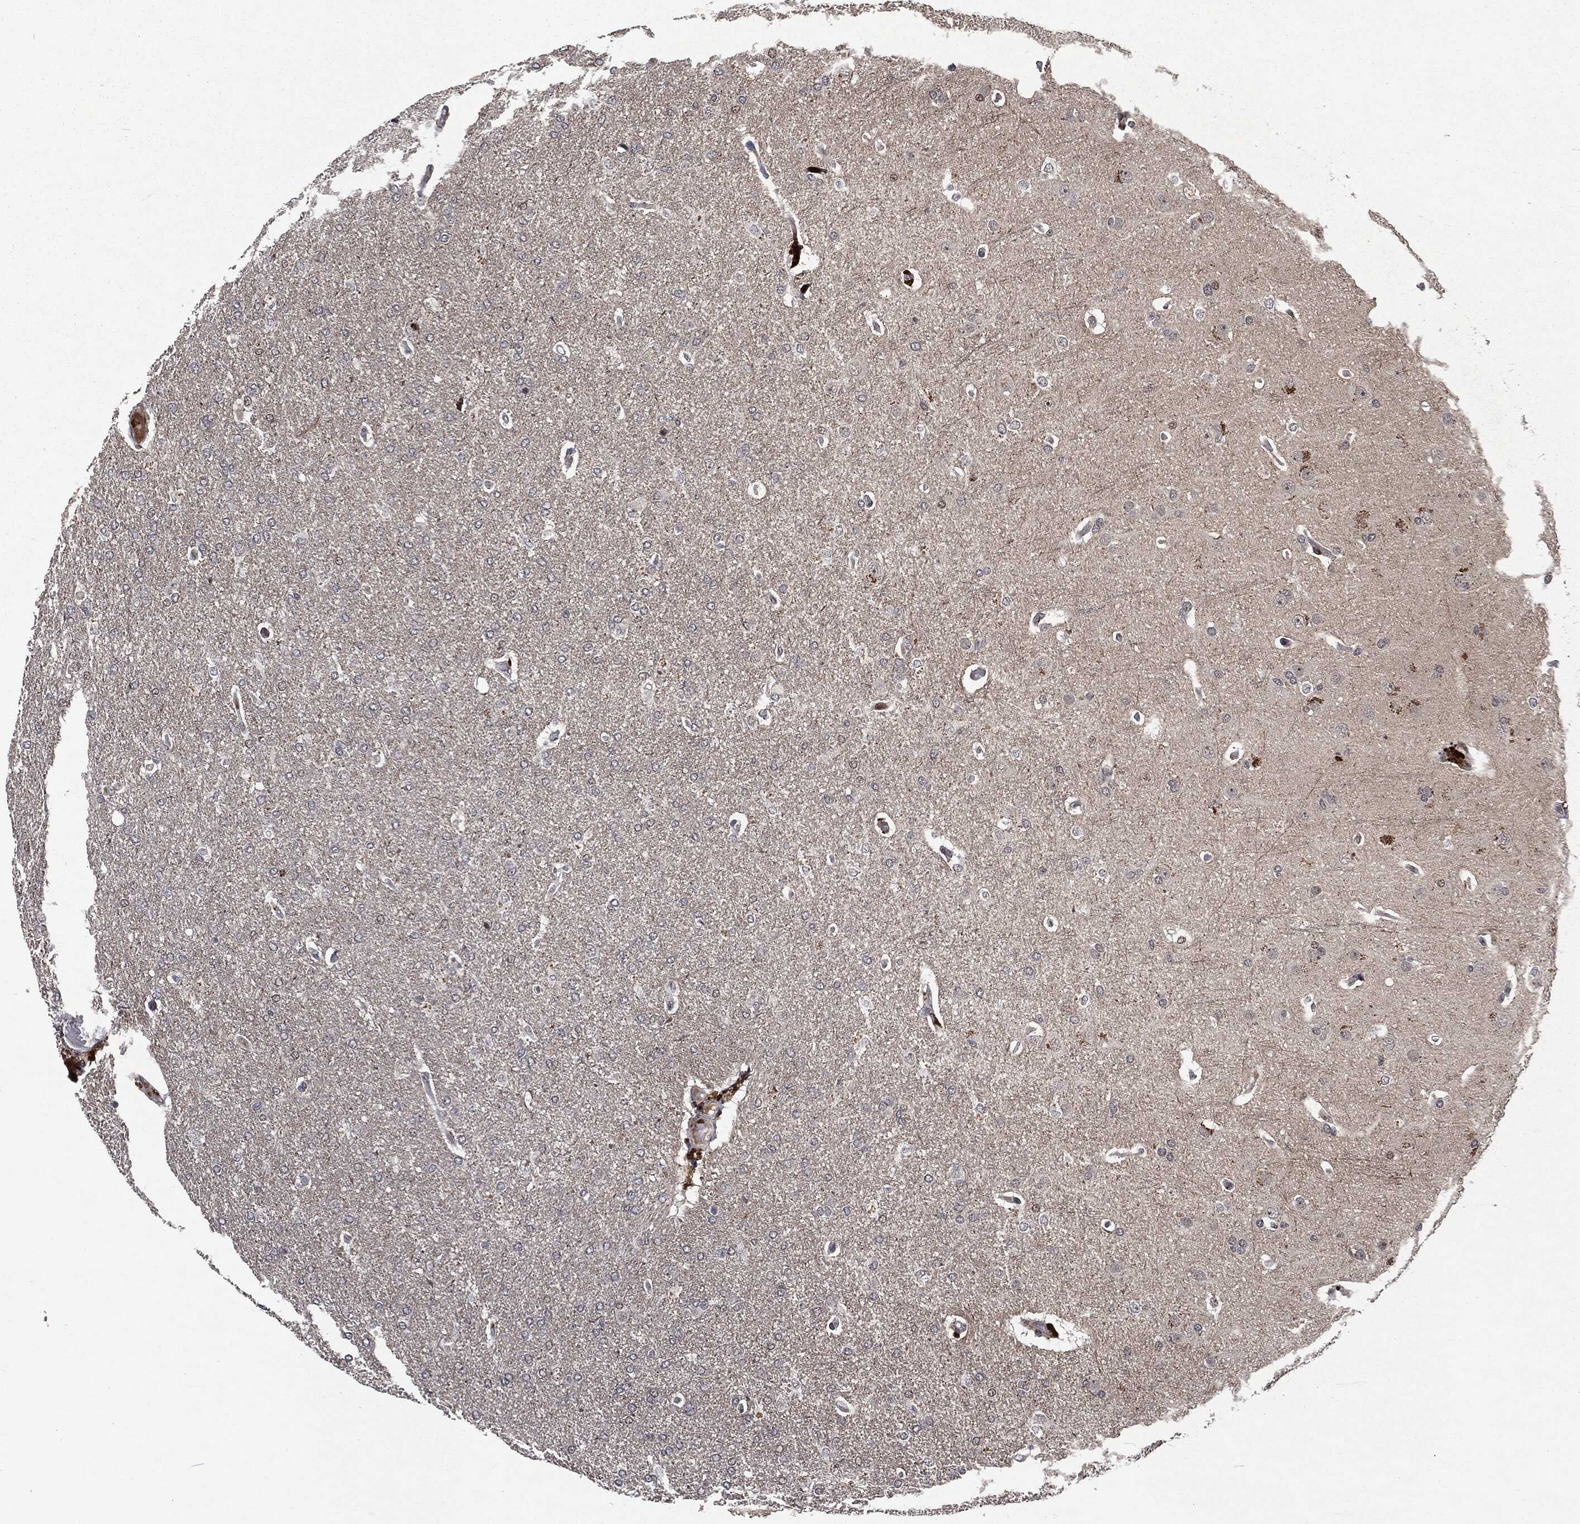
{"staining": {"intensity": "negative", "quantity": "none", "location": "none"}, "tissue": "glioma", "cell_type": "Tumor cells", "image_type": "cancer", "snomed": [{"axis": "morphology", "description": "Glioma, malignant, Low grade"}, {"axis": "topography", "description": "Brain"}], "caption": "This photomicrograph is of glioma stained with immunohistochemistry to label a protein in brown with the nuclei are counter-stained blue. There is no staining in tumor cells. Nuclei are stained in blue.", "gene": "EGFR", "patient": {"sex": "male", "age": 41}}